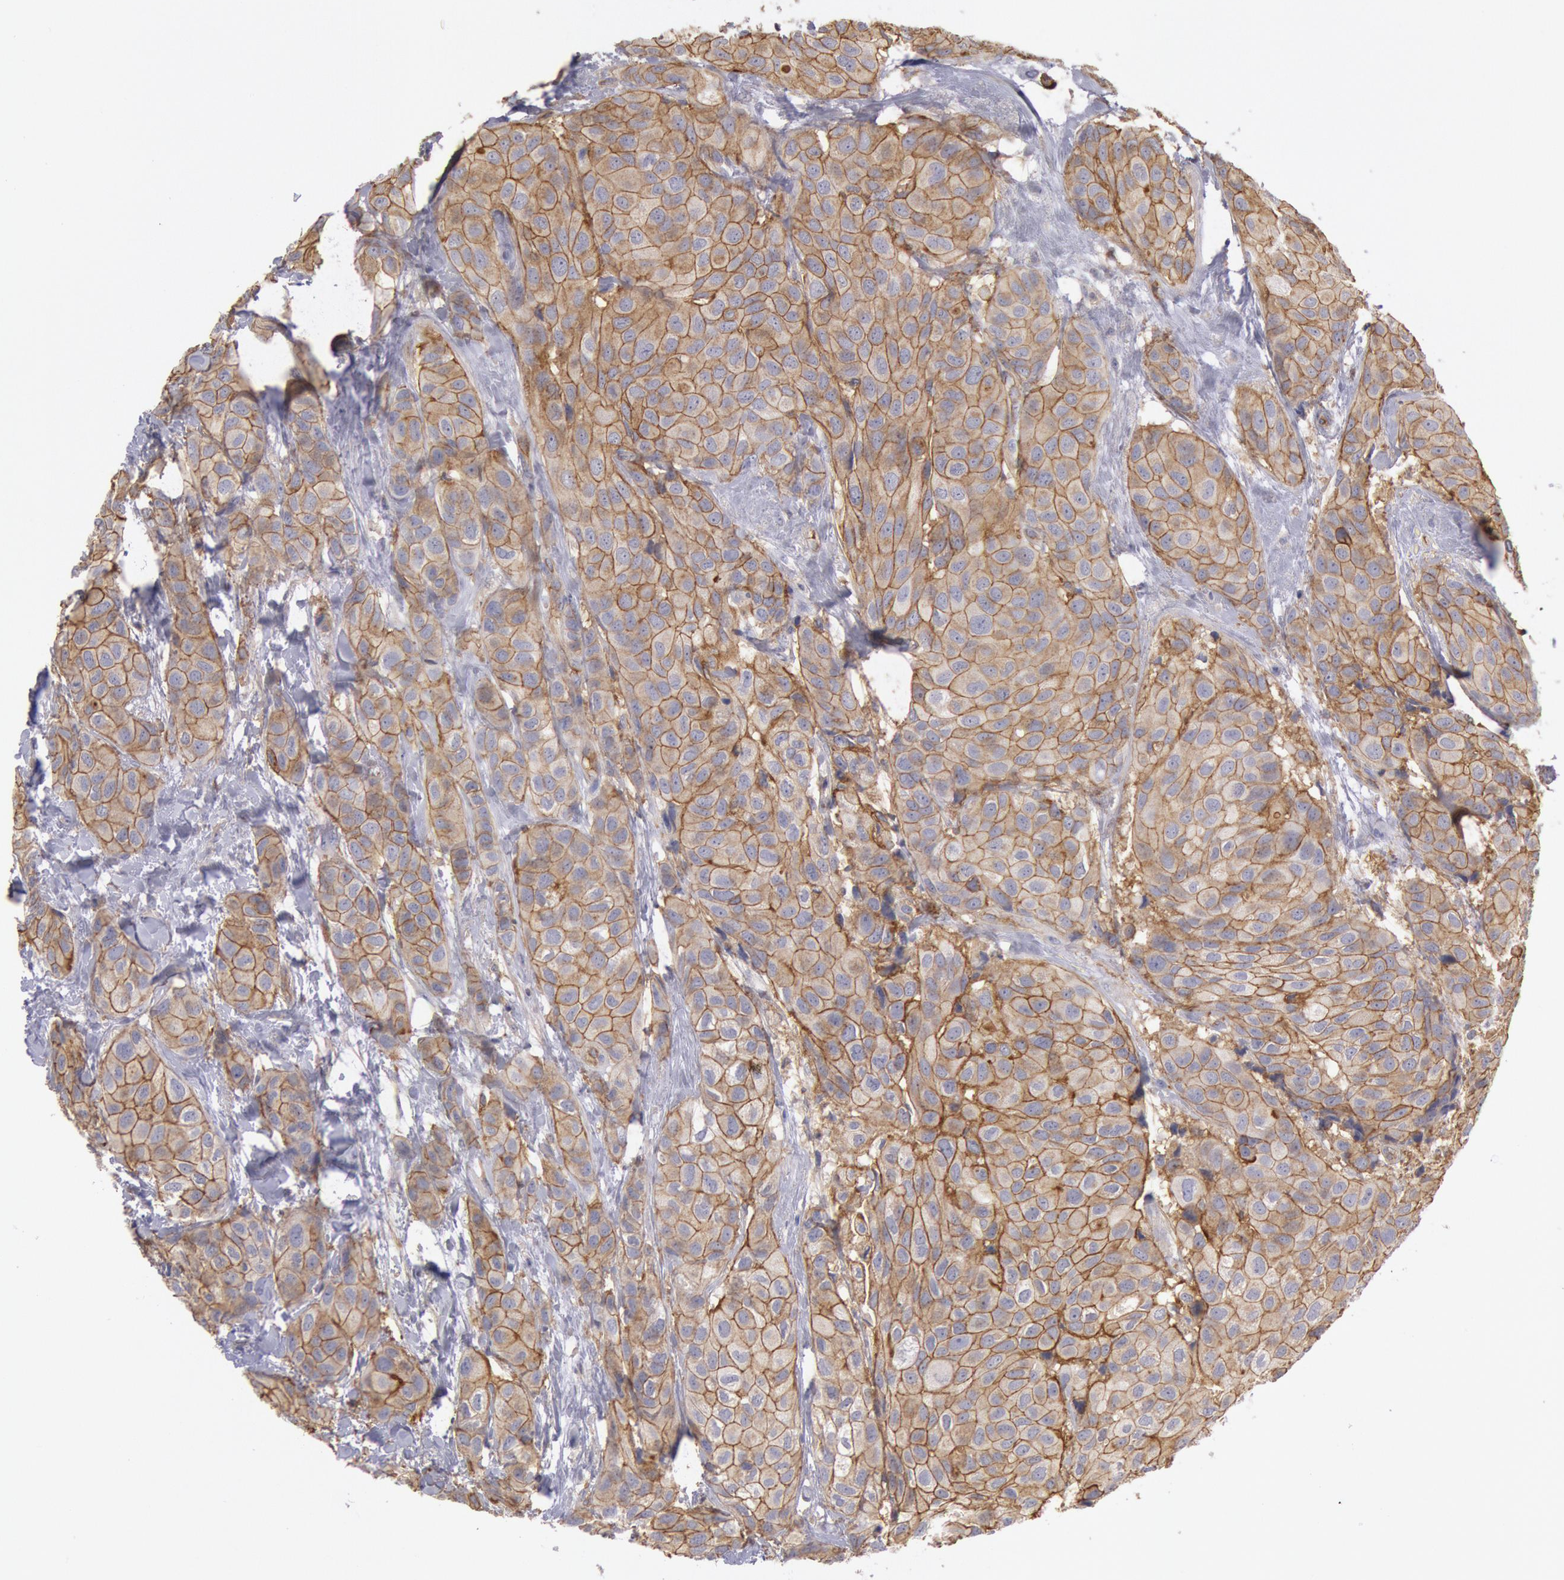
{"staining": {"intensity": "moderate", "quantity": ">75%", "location": "cytoplasmic/membranous"}, "tissue": "breast cancer", "cell_type": "Tumor cells", "image_type": "cancer", "snomed": [{"axis": "morphology", "description": "Duct carcinoma"}, {"axis": "topography", "description": "Breast"}], "caption": "This image displays breast invasive ductal carcinoma stained with immunohistochemistry to label a protein in brown. The cytoplasmic/membranous of tumor cells show moderate positivity for the protein. Nuclei are counter-stained blue.", "gene": "SNAP23", "patient": {"sex": "female", "age": 68}}